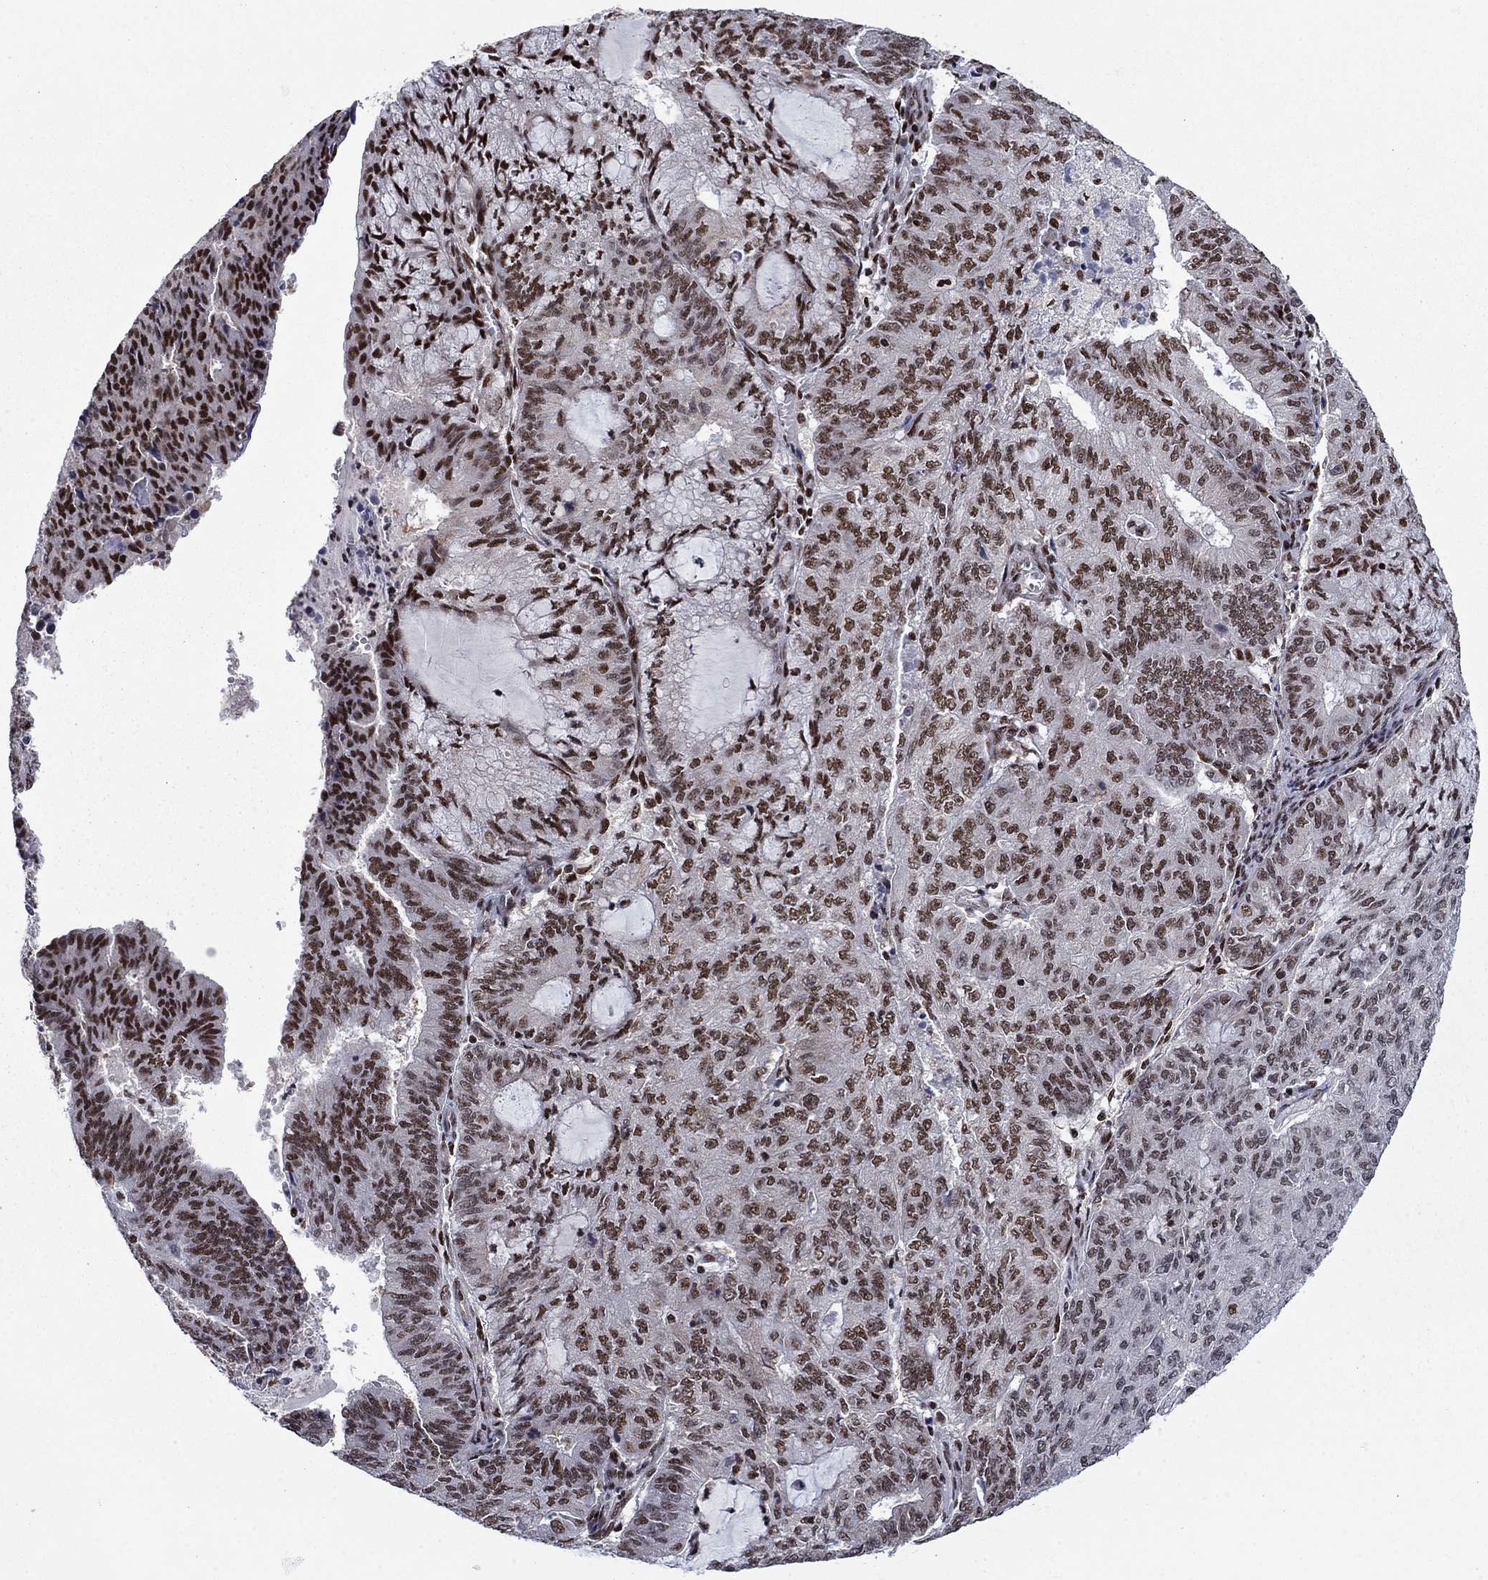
{"staining": {"intensity": "moderate", "quantity": "25%-75%", "location": "nuclear"}, "tissue": "endometrial cancer", "cell_type": "Tumor cells", "image_type": "cancer", "snomed": [{"axis": "morphology", "description": "Adenocarcinoma, NOS"}, {"axis": "topography", "description": "Endometrium"}], "caption": "Human endometrial cancer (adenocarcinoma) stained with a protein marker reveals moderate staining in tumor cells.", "gene": "RPRD1B", "patient": {"sex": "female", "age": 82}}